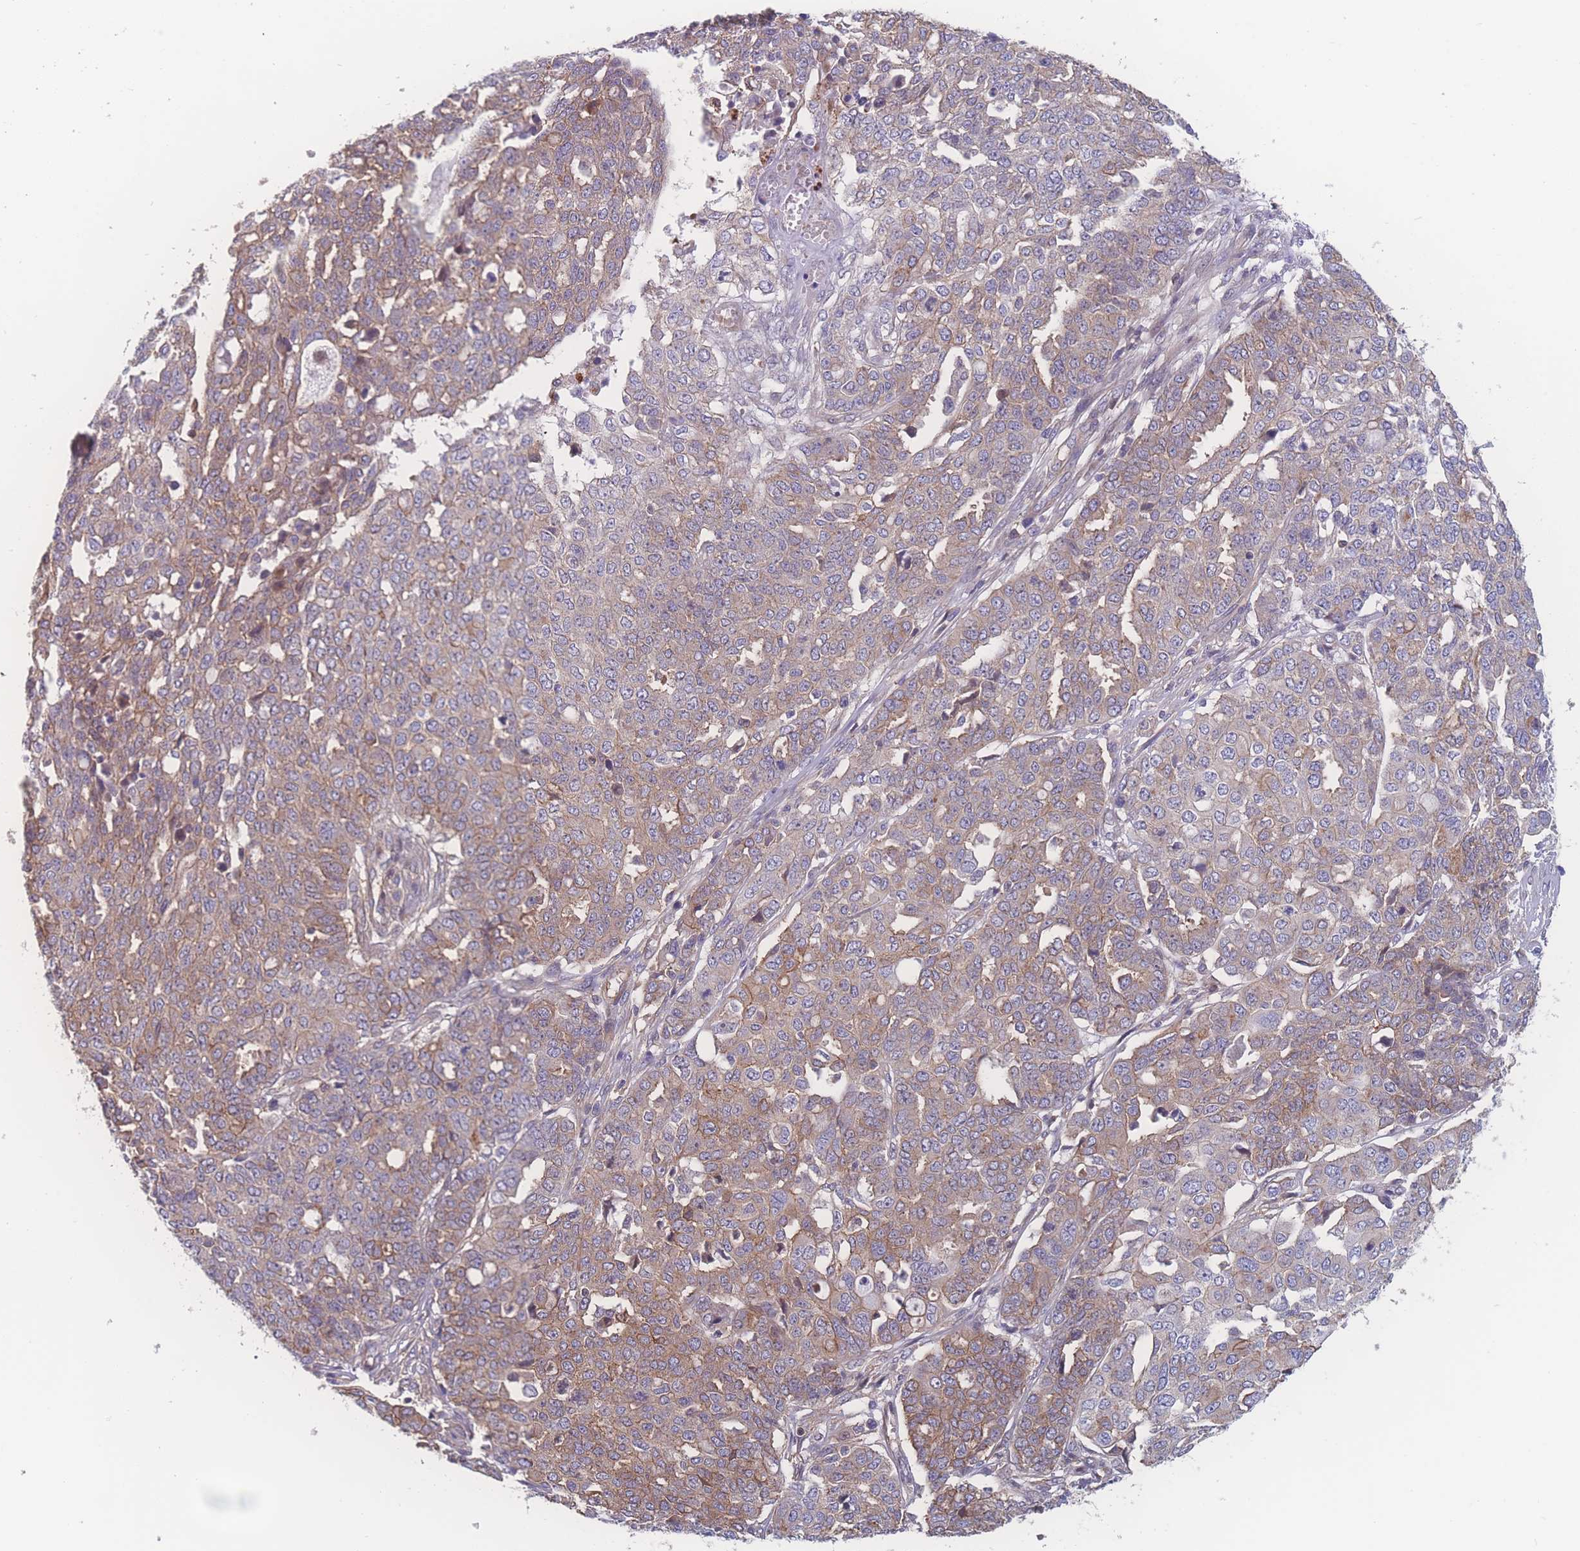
{"staining": {"intensity": "moderate", "quantity": ">75%", "location": "cytoplasmic/membranous"}, "tissue": "ovarian cancer", "cell_type": "Tumor cells", "image_type": "cancer", "snomed": [{"axis": "morphology", "description": "Cystadenocarcinoma, serous, NOS"}, {"axis": "topography", "description": "Soft tissue"}, {"axis": "topography", "description": "Ovary"}], "caption": "An immunohistochemistry histopathology image of neoplastic tissue is shown. Protein staining in brown labels moderate cytoplasmic/membranous positivity in ovarian cancer within tumor cells. (DAB (3,3'-diaminobenzidine) IHC with brightfield microscopy, high magnification).", "gene": "CFAP97", "patient": {"sex": "female", "age": 57}}